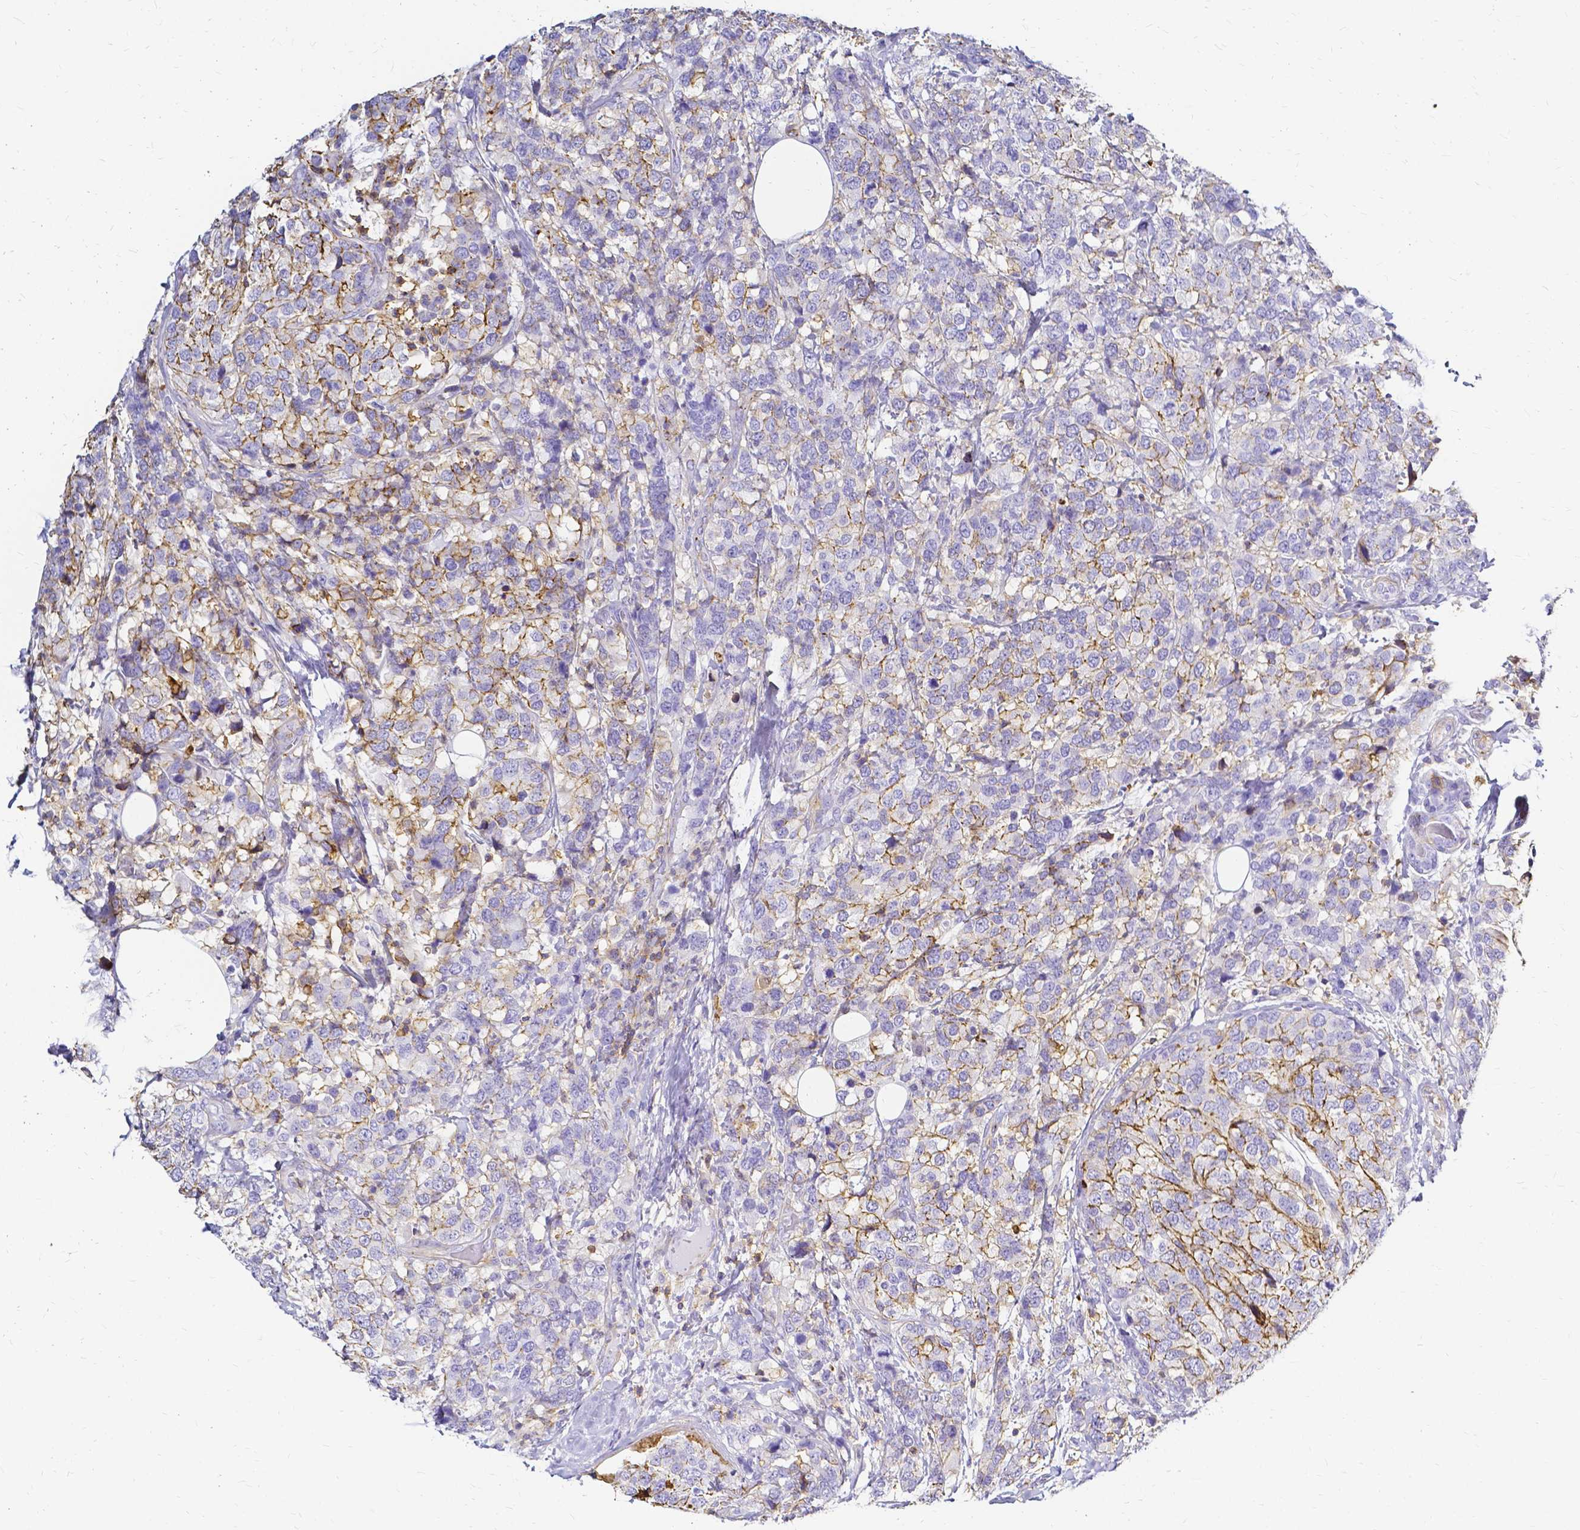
{"staining": {"intensity": "moderate", "quantity": "<25%", "location": "cytoplasmic/membranous"}, "tissue": "breast cancer", "cell_type": "Tumor cells", "image_type": "cancer", "snomed": [{"axis": "morphology", "description": "Lobular carcinoma"}, {"axis": "topography", "description": "Breast"}], "caption": "Tumor cells show low levels of moderate cytoplasmic/membranous staining in approximately <25% of cells in human breast cancer.", "gene": "HSPA12A", "patient": {"sex": "female", "age": 59}}